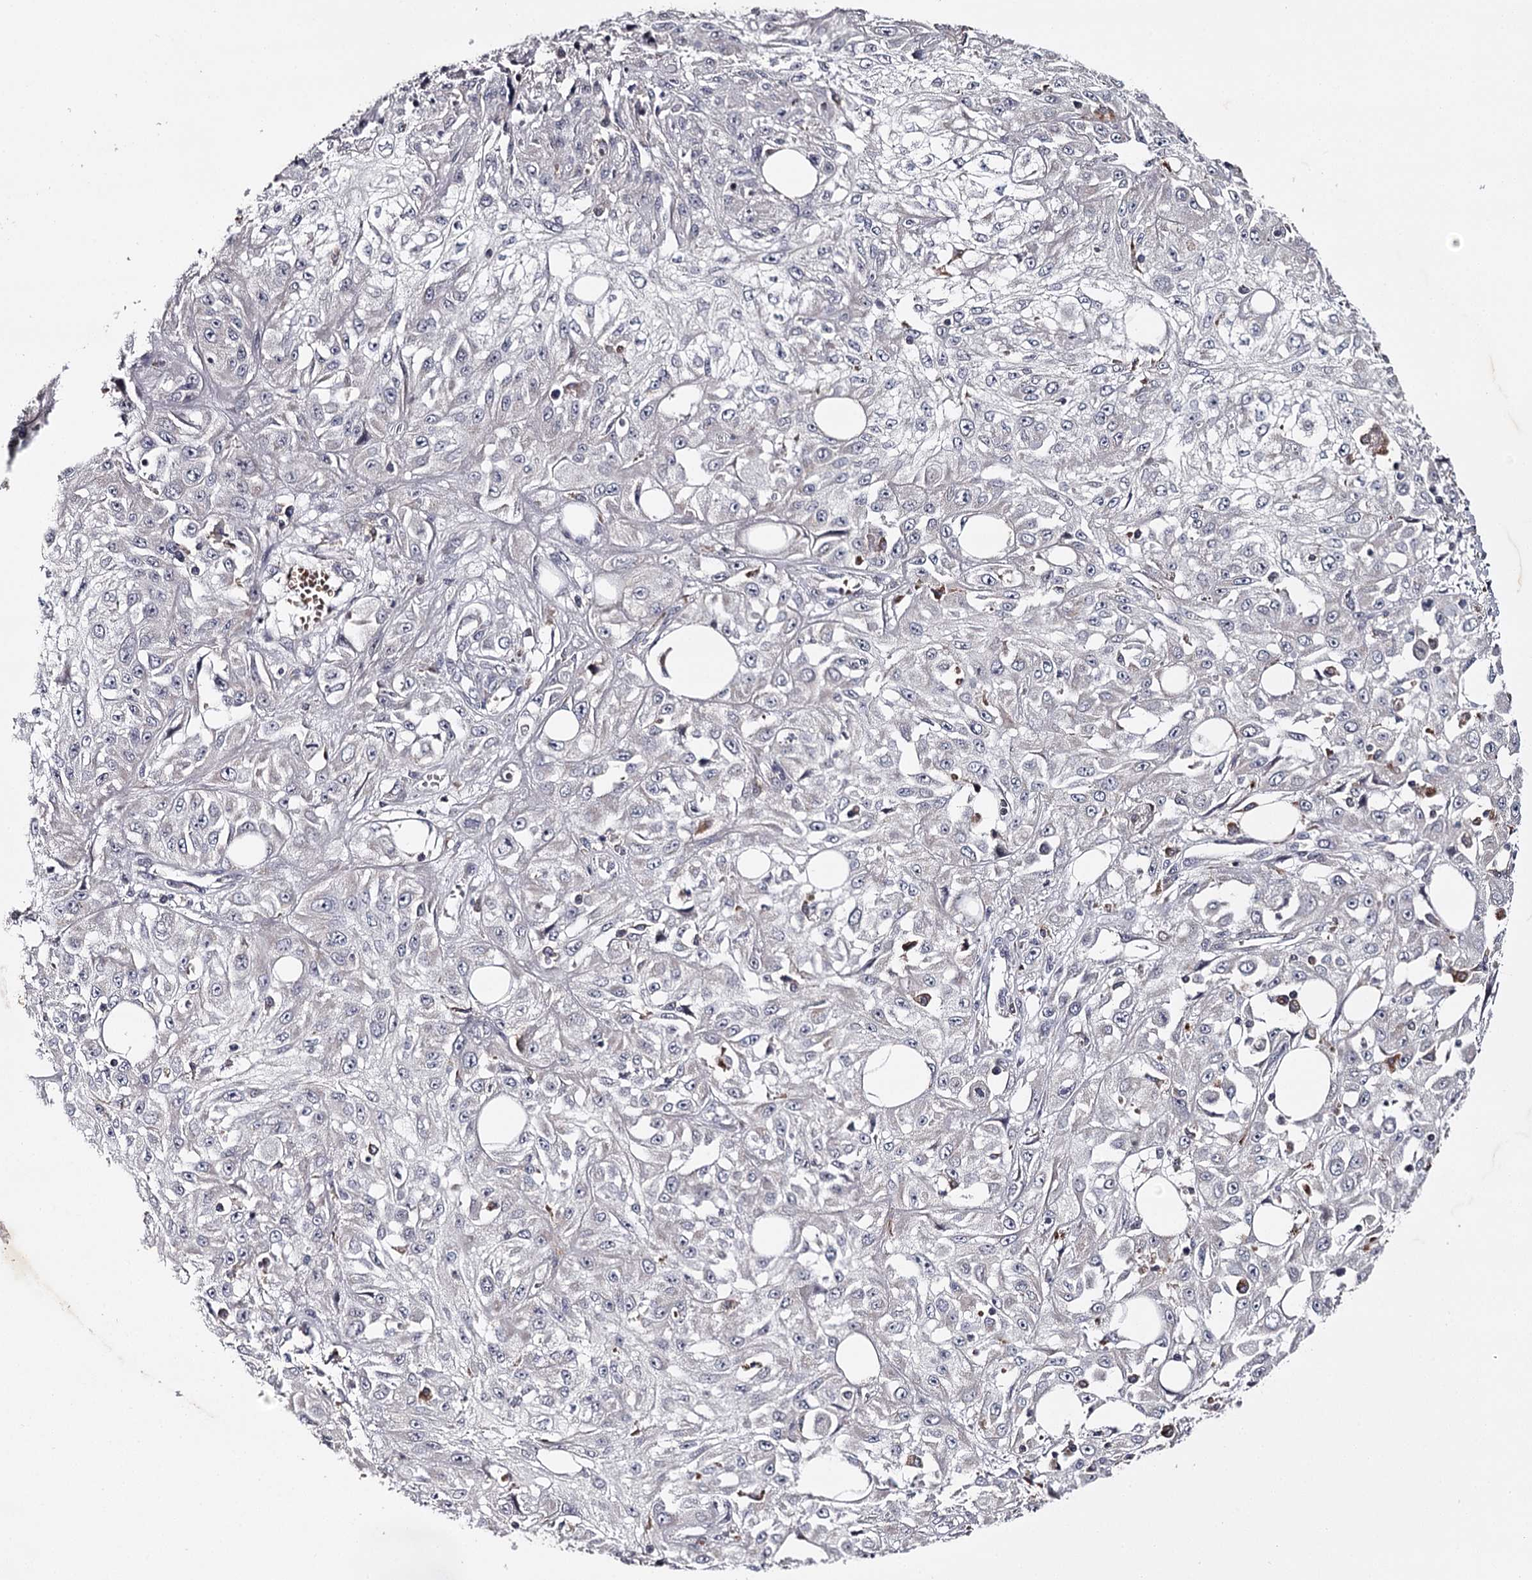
{"staining": {"intensity": "negative", "quantity": "none", "location": "none"}, "tissue": "skin cancer", "cell_type": "Tumor cells", "image_type": "cancer", "snomed": [{"axis": "morphology", "description": "Squamous cell carcinoma, NOS"}, {"axis": "morphology", "description": "Squamous cell carcinoma, metastatic, NOS"}, {"axis": "topography", "description": "Skin"}, {"axis": "topography", "description": "Lymph node"}], "caption": "A high-resolution histopathology image shows IHC staining of skin cancer, which shows no significant expression in tumor cells.", "gene": "RASSF6", "patient": {"sex": "male", "age": 75}}